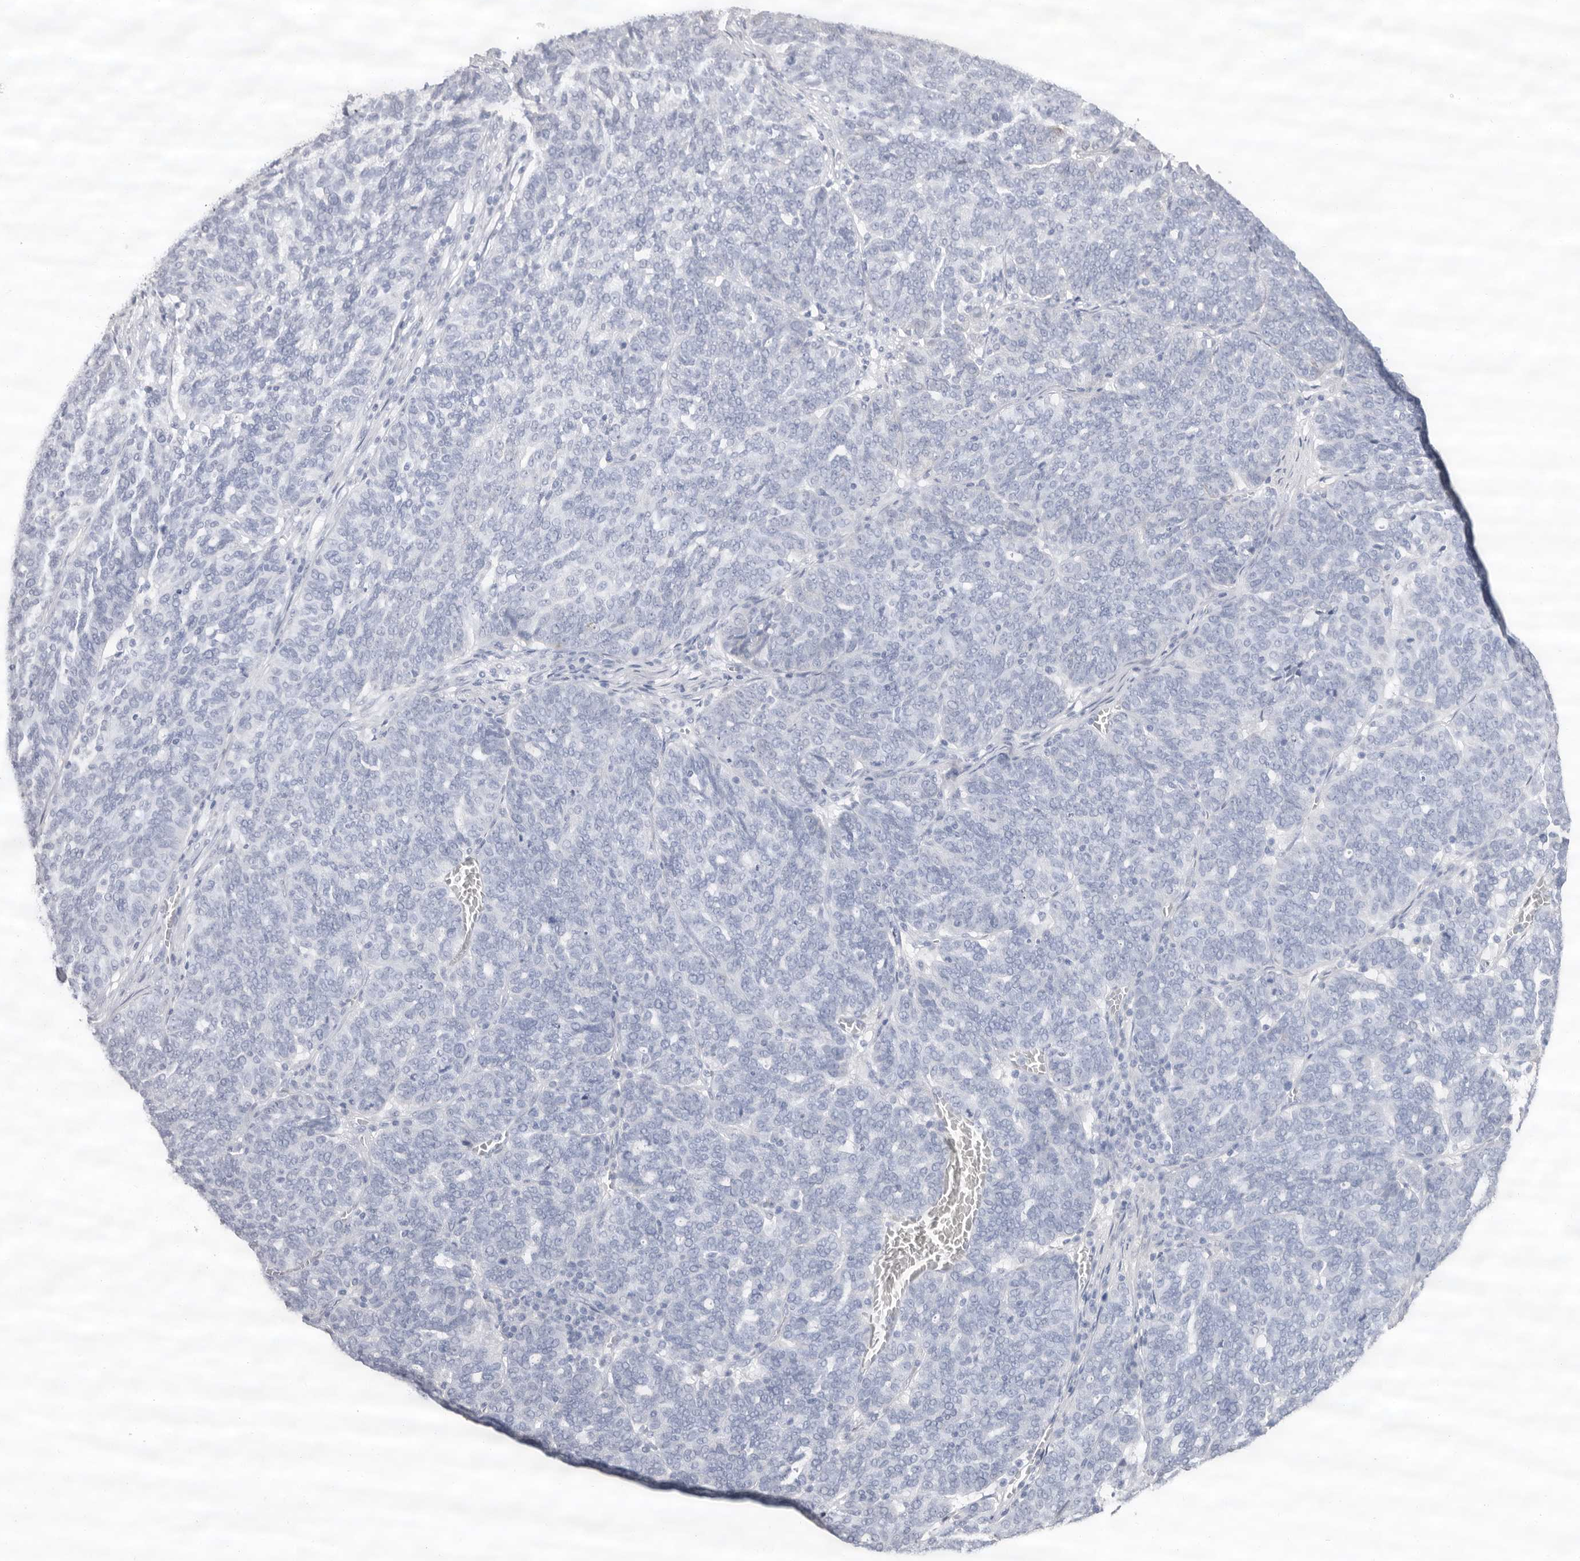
{"staining": {"intensity": "negative", "quantity": "none", "location": "none"}, "tissue": "ovarian cancer", "cell_type": "Tumor cells", "image_type": "cancer", "snomed": [{"axis": "morphology", "description": "Cystadenocarcinoma, serous, NOS"}, {"axis": "topography", "description": "Ovary"}], "caption": "A micrograph of ovarian cancer (serous cystadenocarcinoma) stained for a protein reveals no brown staining in tumor cells.", "gene": "LPO", "patient": {"sex": "female", "age": 59}}